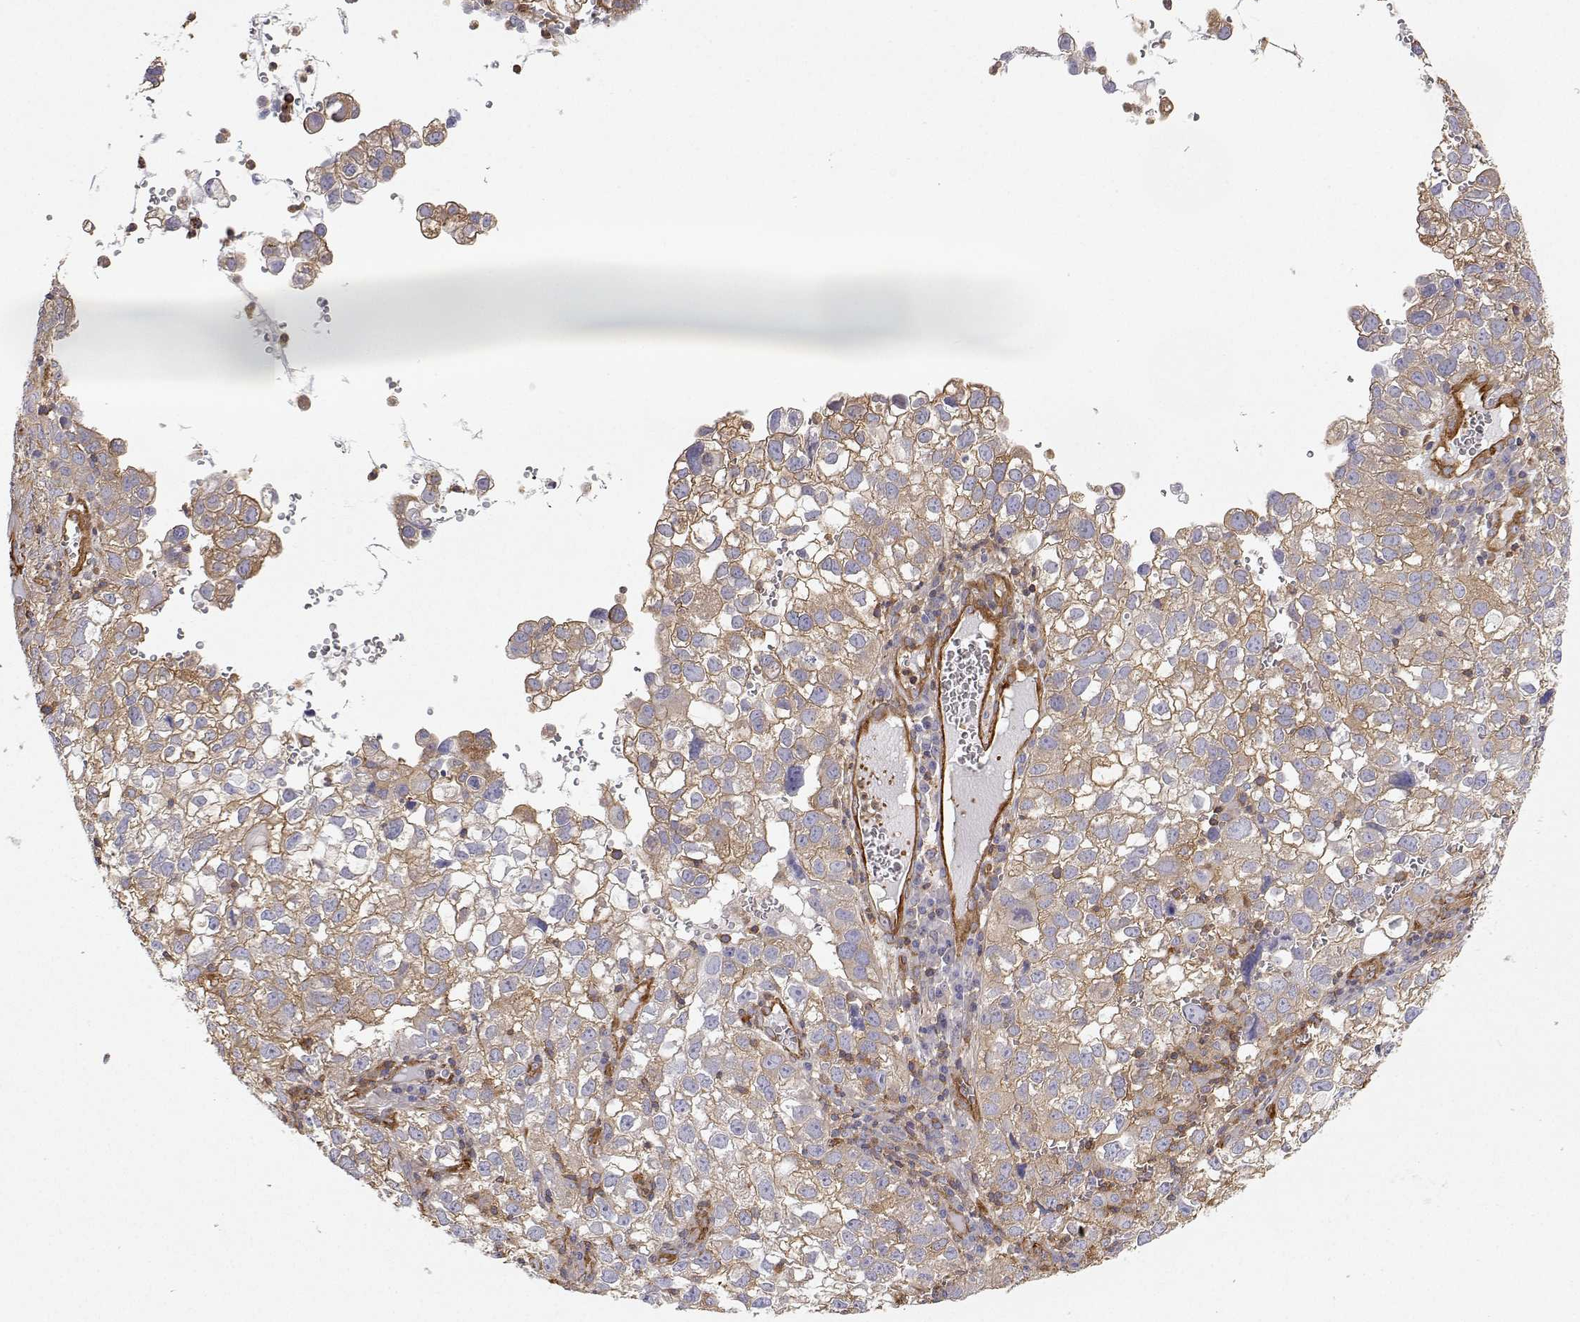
{"staining": {"intensity": "weak", "quantity": ">75%", "location": "cytoplasmic/membranous"}, "tissue": "cervical cancer", "cell_type": "Tumor cells", "image_type": "cancer", "snomed": [{"axis": "morphology", "description": "Squamous cell carcinoma, NOS"}, {"axis": "topography", "description": "Cervix"}], "caption": "Immunohistochemical staining of human squamous cell carcinoma (cervical) exhibits weak cytoplasmic/membranous protein expression in approximately >75% of tumor cells. (brown staining indicates protein expression, while blue staining denotes nuclei).", "gene": "MYH9", "patient": {"sex": "female", "age": 55}}